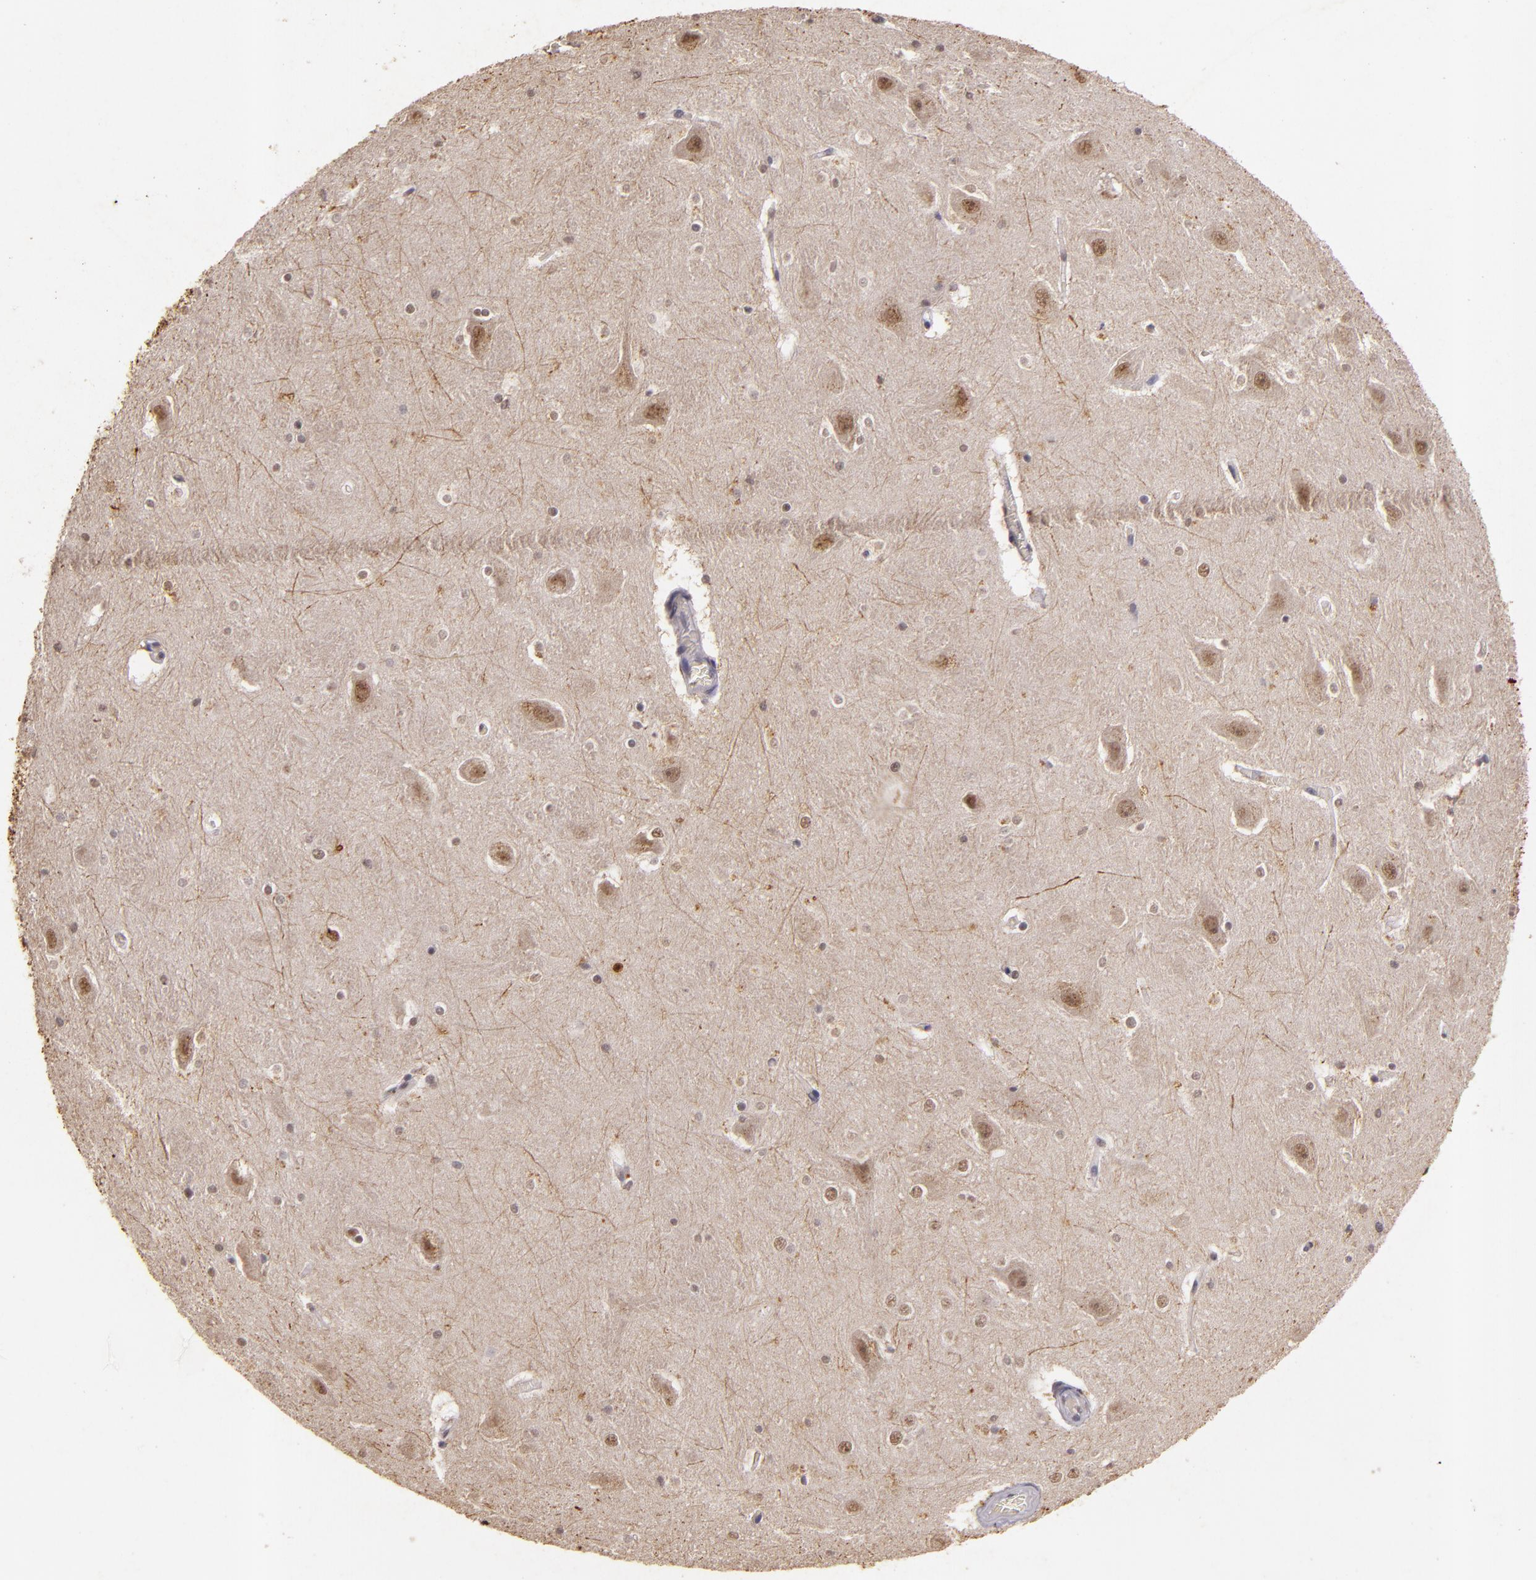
{"staining": {"intensity": "weak", "quantity": "<25%", "location": "nuclear"}, "tissue": "hippocampus", "cell_type": "Glial cells", "image_type": "normal", "snomed": [{"axis": "morphology", "description": "Normal tissue, NOS"}, {"axis": "topography", "description": "Hippocampus"}], "caption": "This is a photomicrograph of IHC staining of benign hippocampus, which shows no positivity in glial cells. (Stains: DAB IHC with hematoxylin counter stain, Microscopy: brightfield microscopy at high magnification).", "gene": "CBX3", "patient": {"sex": "male", "age": 45}}